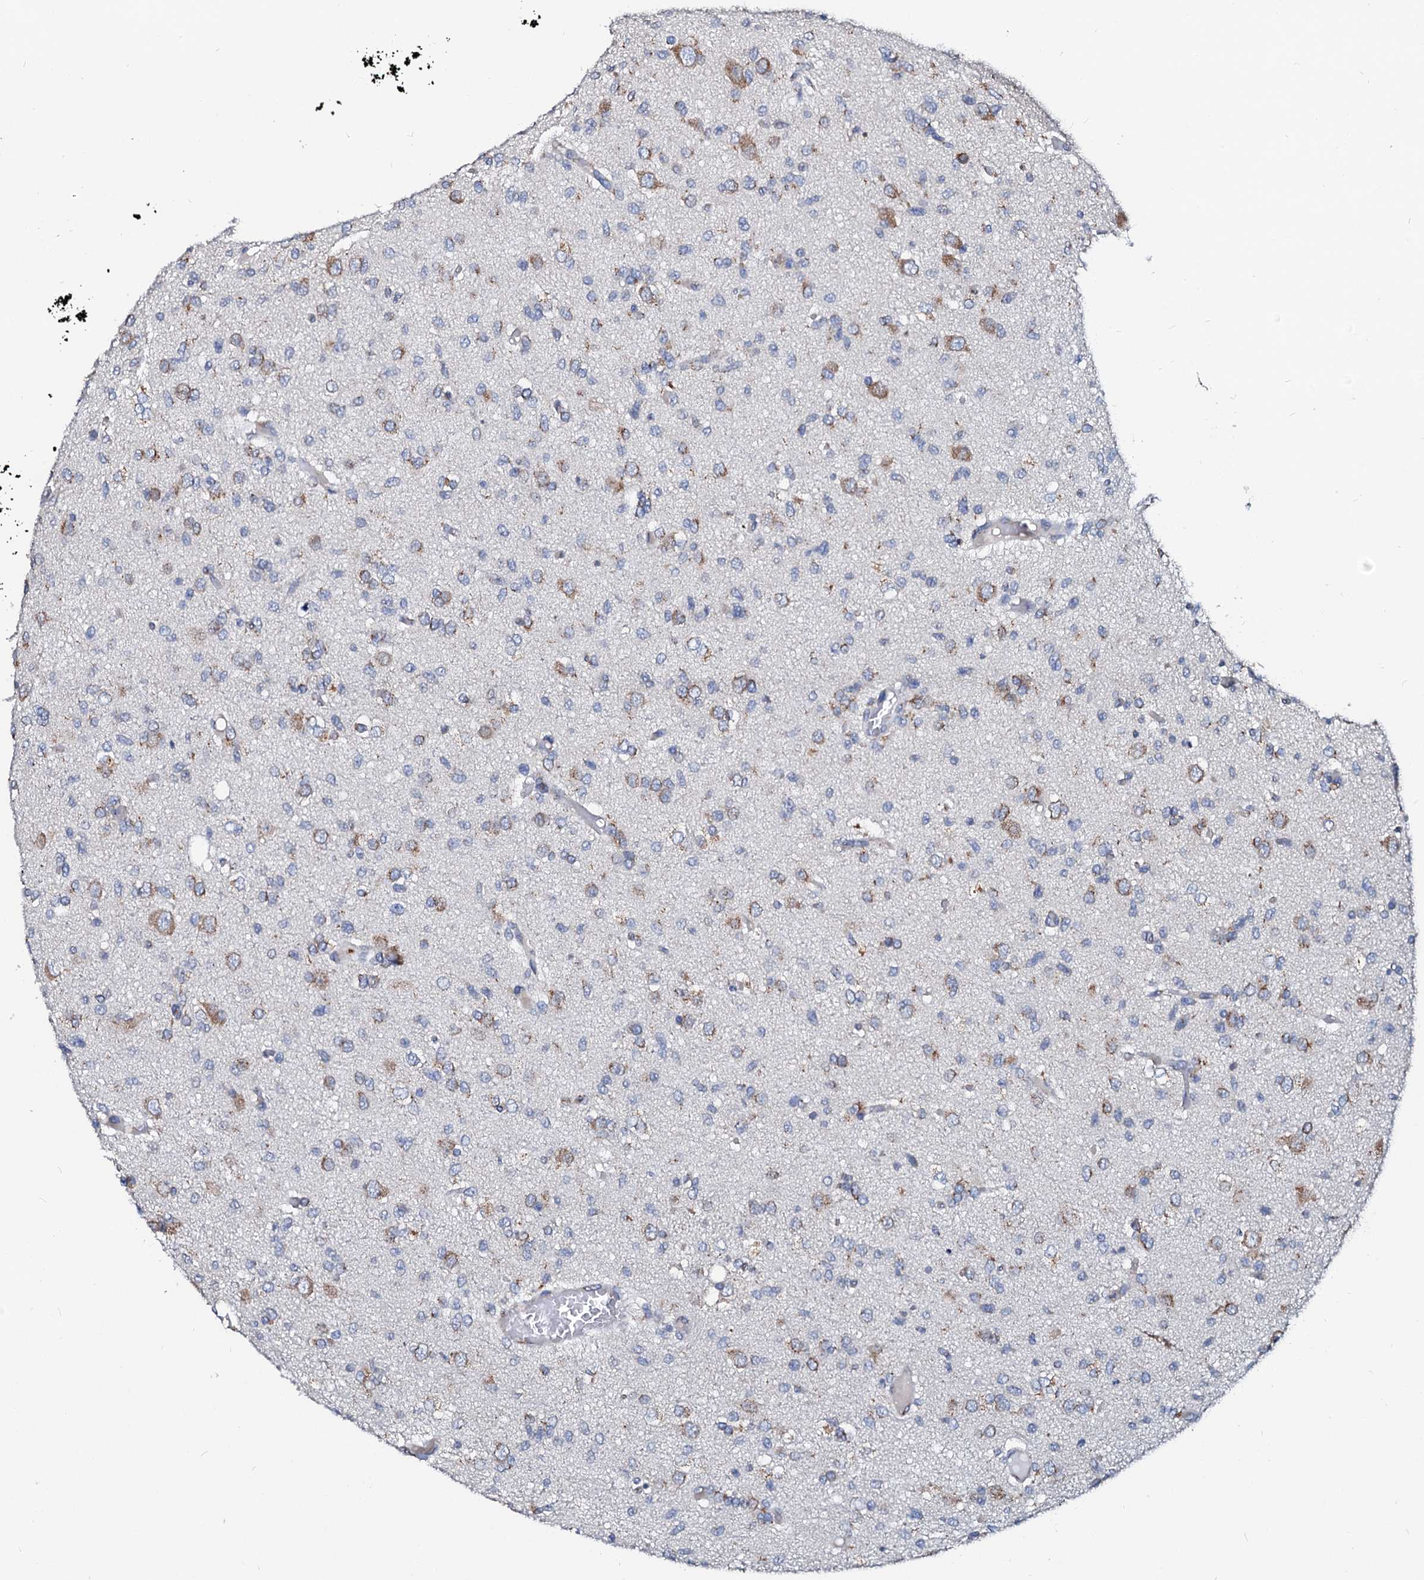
{"staining": {"intensity": "weak", "quantity": "25%-75%", "location": "cytoplasmic/membranous"}, "tissue": "glioma", "cell_type": "Tumor cells", "image_type": "cancer", "snomed": [{"axis": "morphology", "description": "Glioma, malignant, High grade"}, {"axis": "topography", "description": "Brain"}], "caption": "Immunohistochemical staining of glioma shows weak cytoplasmic/membranous protein staining in approximately 25%-75% of tumor cells.", "gene": "LMAN1", "patient": {"sex": "female", "age": 59}}